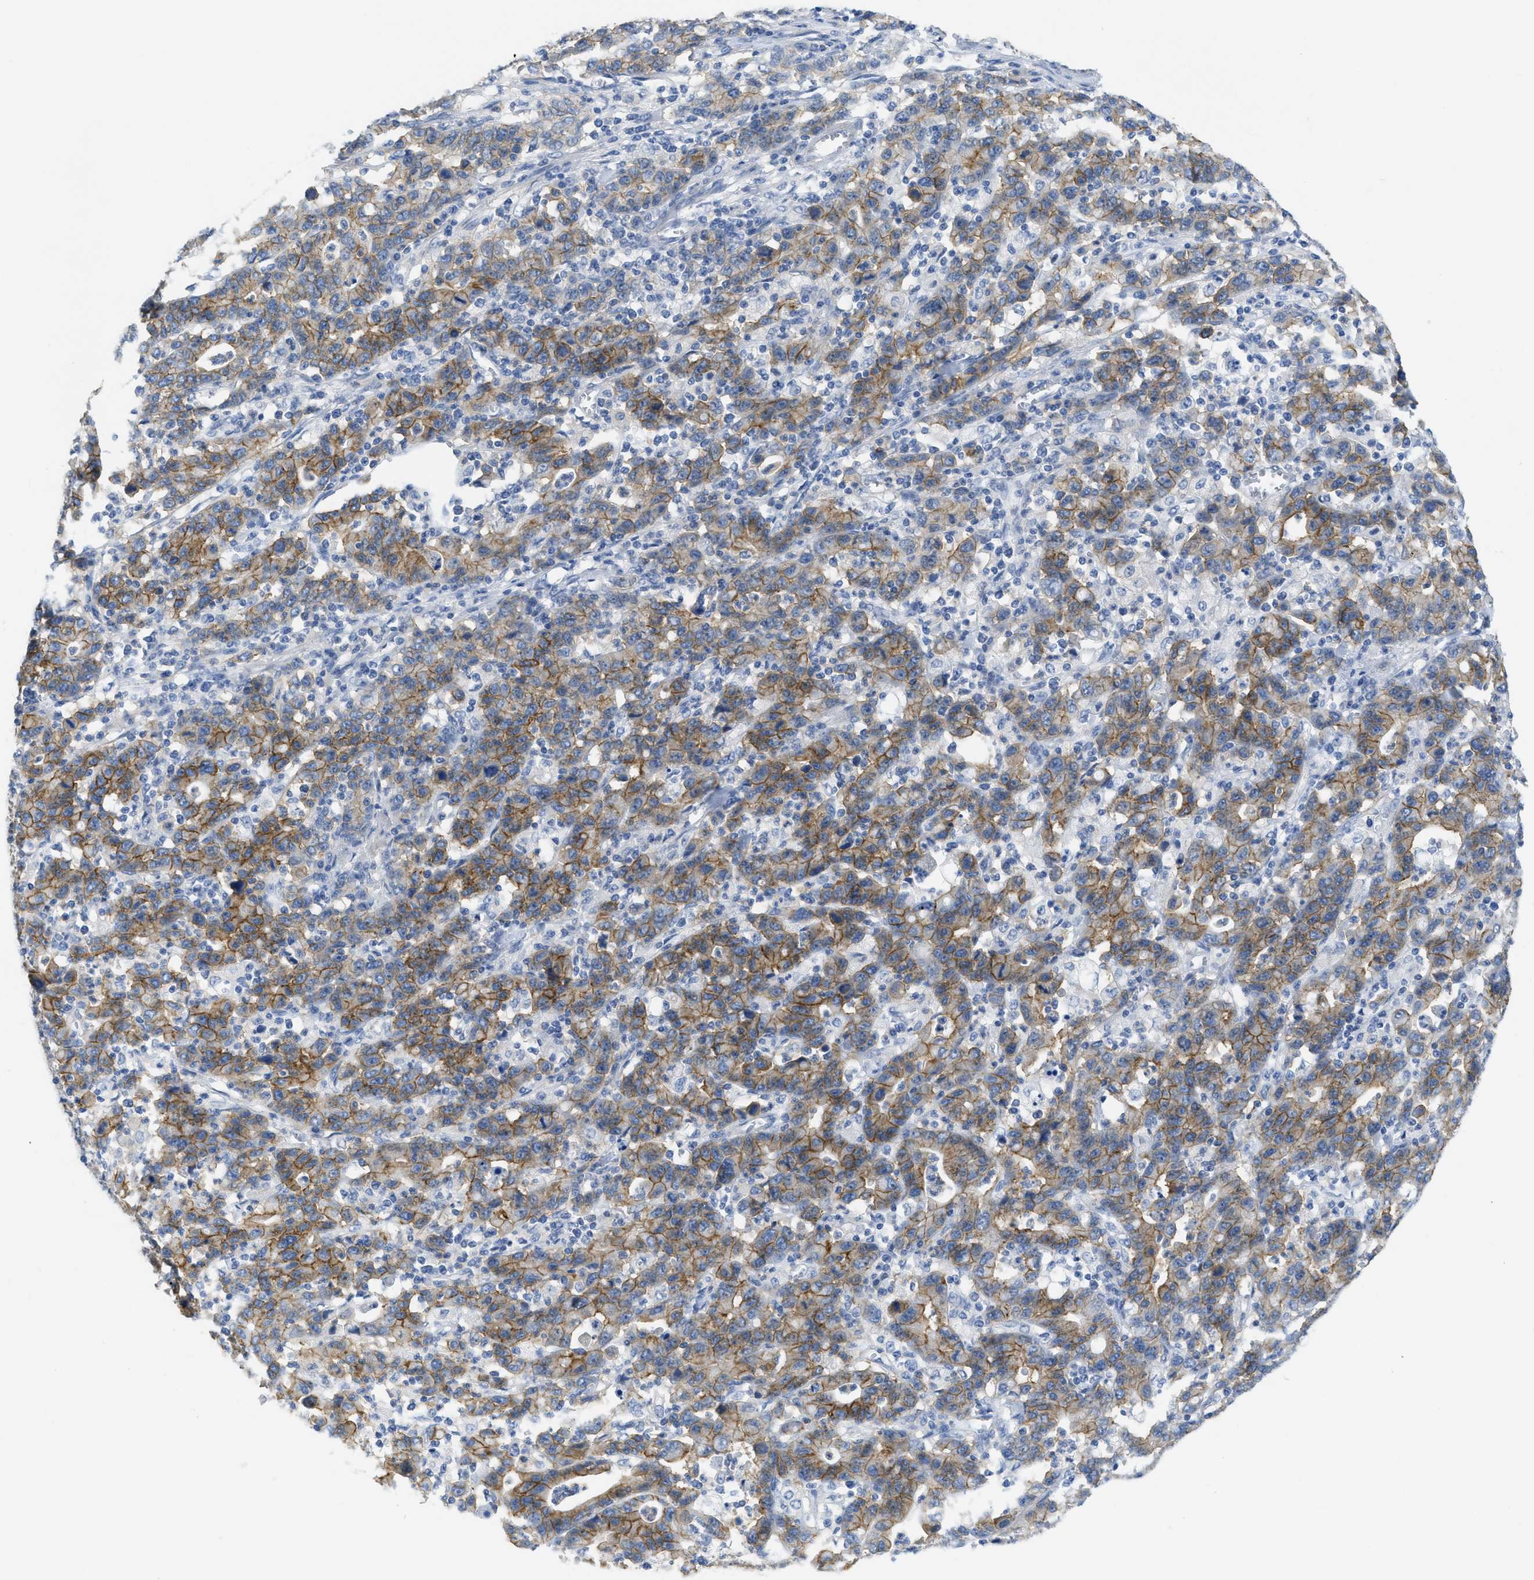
{"staining": {"intensity": "moderate", "quantity": ">75%", "location": "cytoplasmic/membranous"}, "tissue": "stomach cancer", "cell_type": "Tumor cells", "image_type": "cancer", "snomed": [{"axis": "morphology", "description": "Adenocarcinoma, NOS"}, {"axis": "topography", "description": "Stomach, upper"}], "caption": "A medium amount of moderate cytoplasmic/membranous expression is appreciated in approximately >75% of tumor cells in adenocarcinoma (stomach) tissue.", "gene": "CNNM4", "patient": {"sex": "male", "age": 69}}